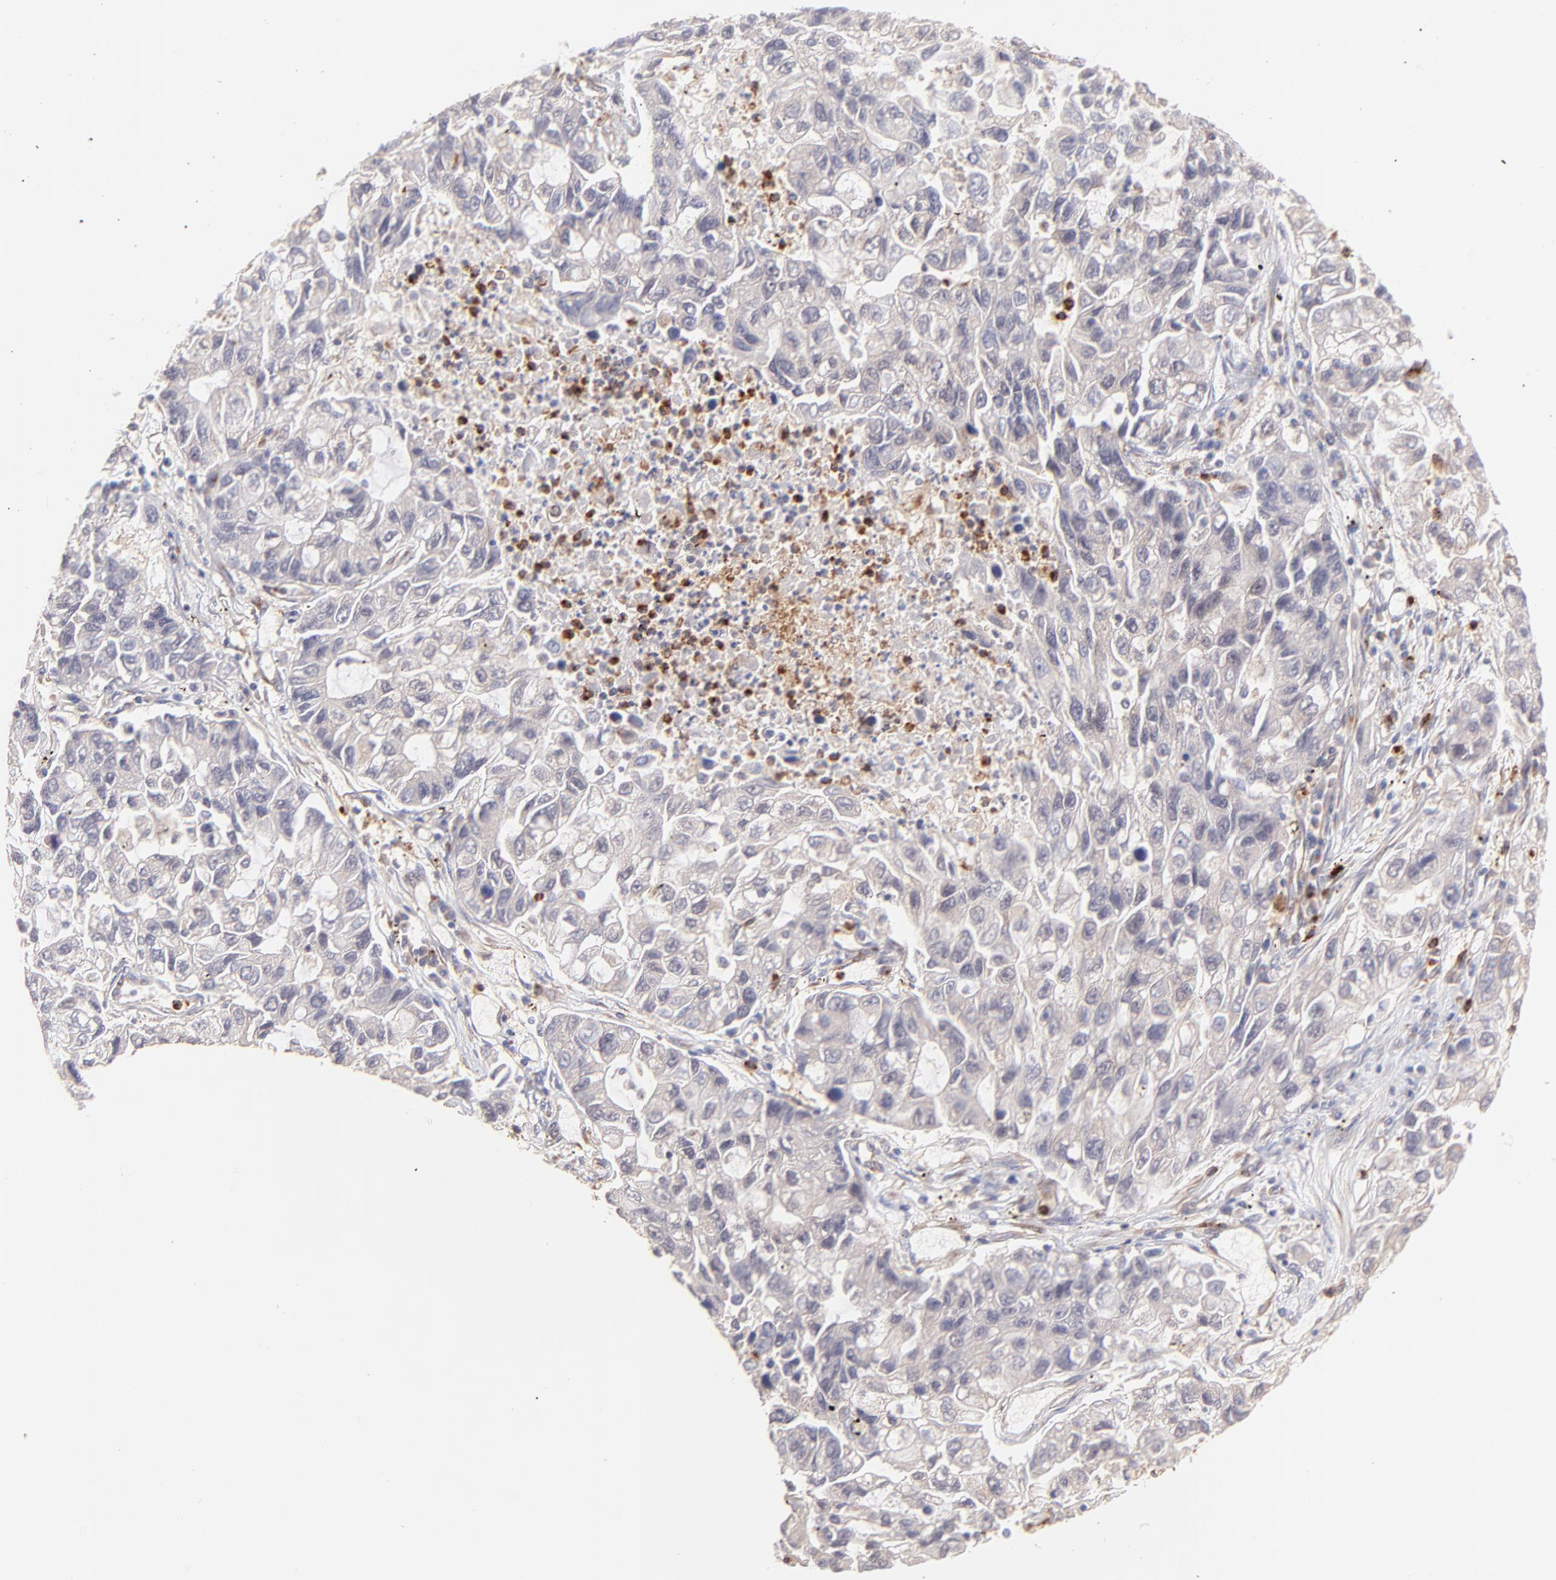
{"staining": {"intensity": "negative", "quantity": "none", "location": "none"}, "tissue": "lung cancer", "cell_type": "Tumor cells", "image_type": "cancer", "snomed": [{"axis": "morphology", "description": "Adenocarcinoma, NOS"}, {"axis": "topography", "description": "Lung"}], "caption": "Tumor cells are negative for brown protein staining in lung cancer. (Brightfield microscopy of DAB IHC at high magnification).", "gene": "MED12", "patient": {"sex": "female", "age": 51}}